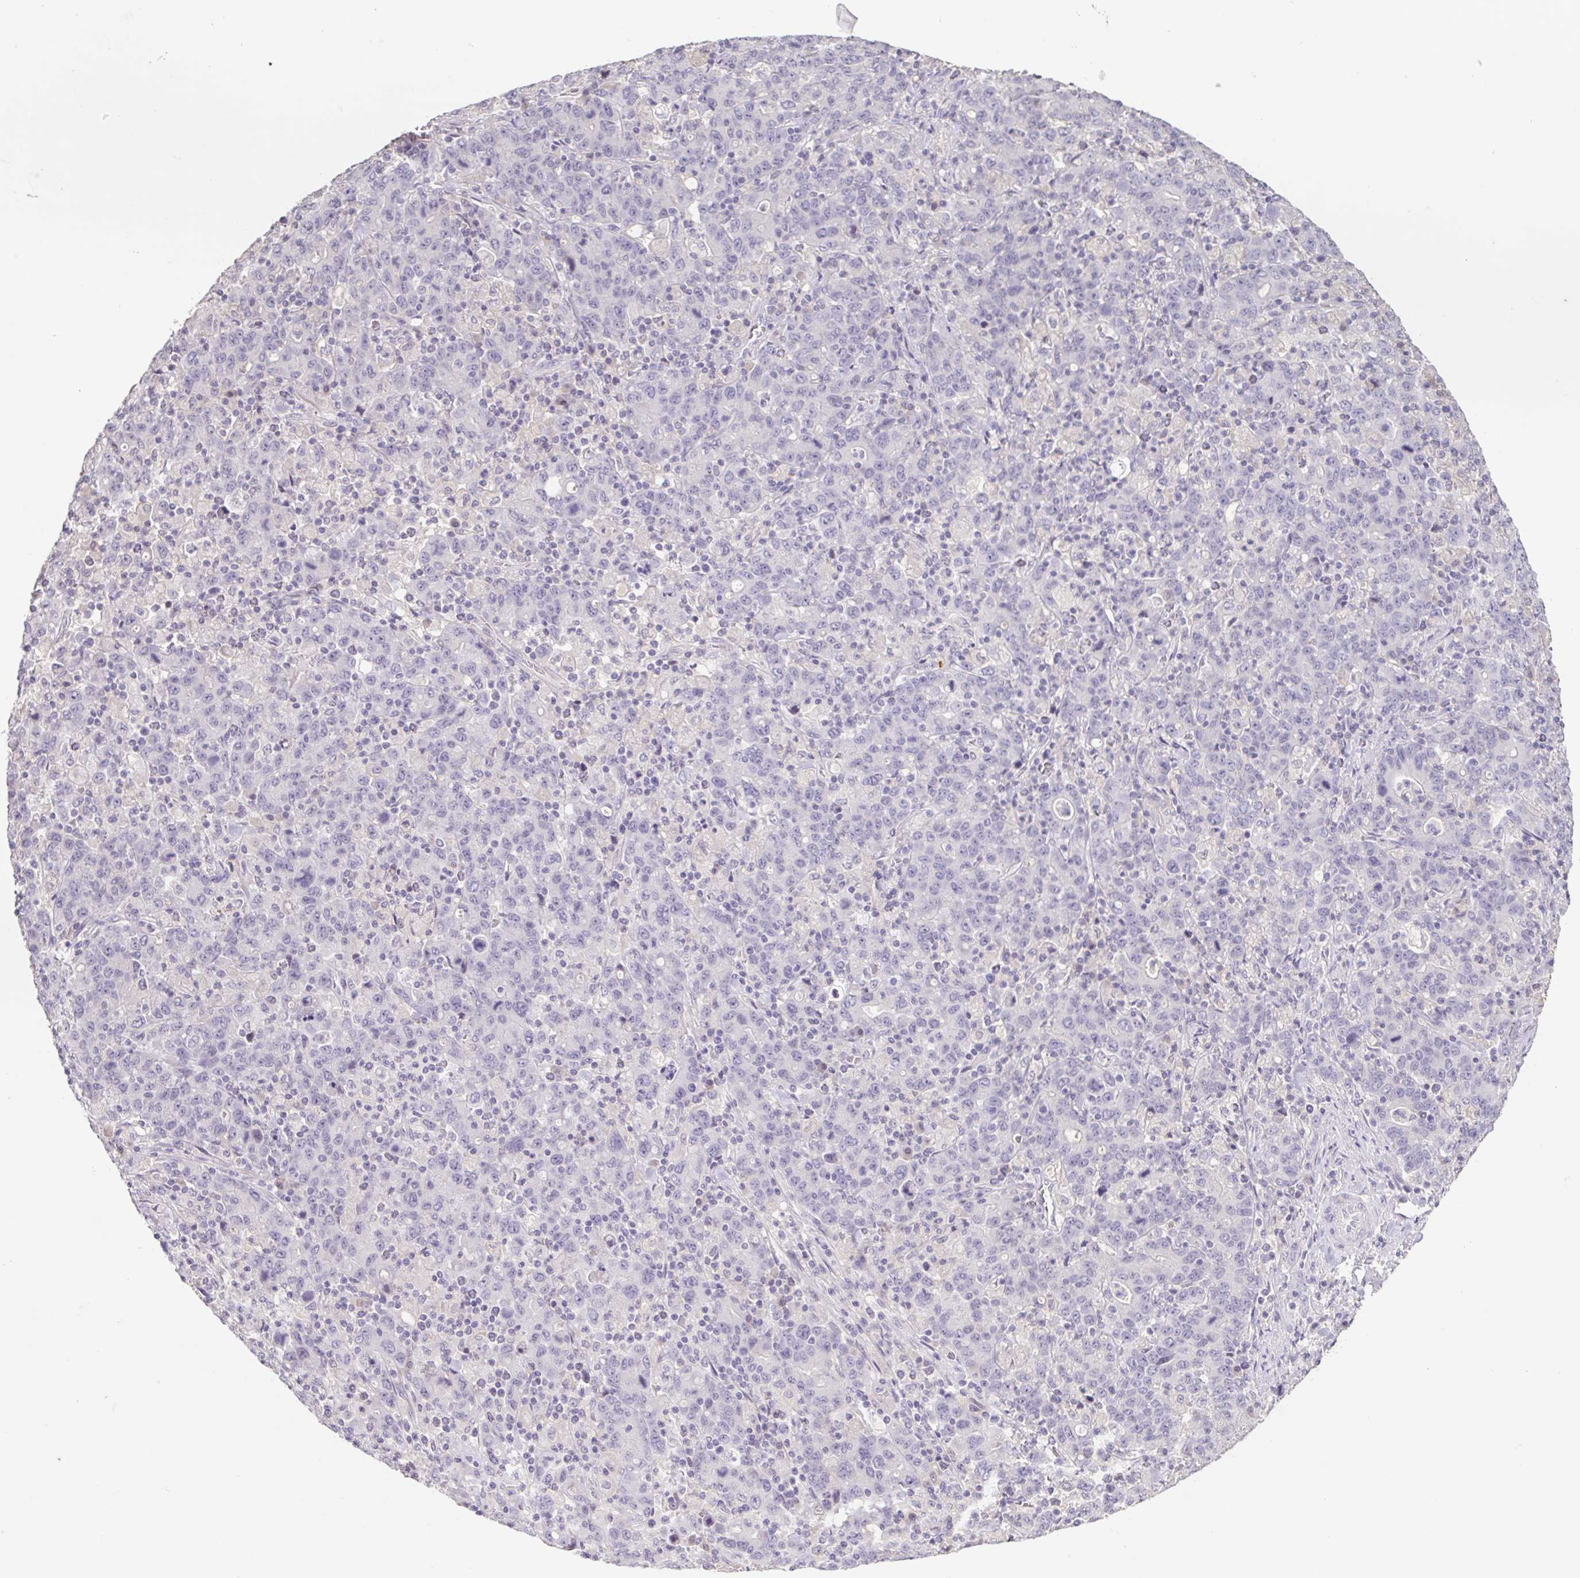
{"staining": {"intensity": "negative", "quantity": "none", "location": "none"}, "tissue": "stomach cancer", "cell_type": "Tumor cells", "image_type": "cancer", "snomed": [{"axis": "morphology", "description": "Adenocarcinoma, NOS"}, {"axis": "topography", "description": "Stomach, upper"}], "caption": "Stomach cancer (adenocarcinoma) was stained to show a protein in brown. There is no significant positivity in tumor cells.", "gene": "INSL5", "patient": {"sex": "male", "age": 69}}